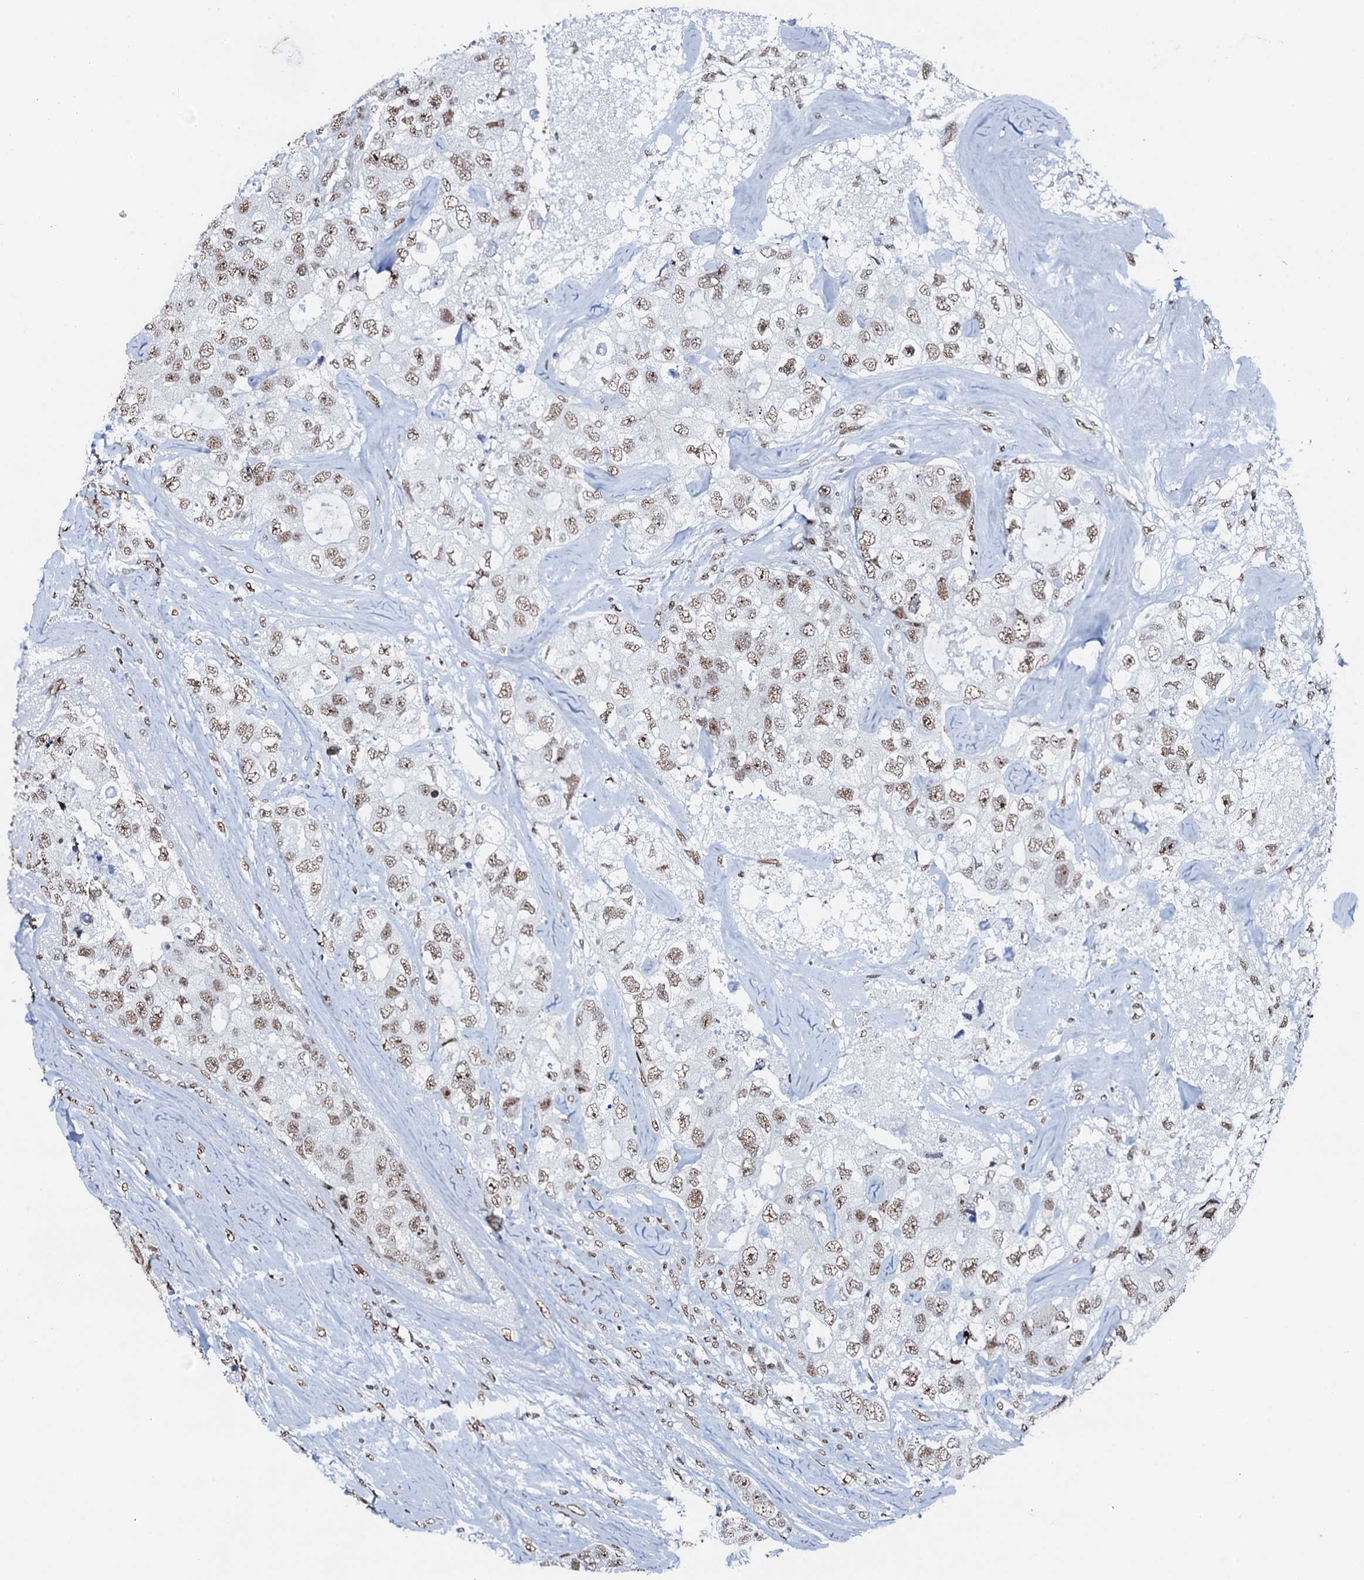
{"staining": {"intensity": "moderate", "quantity": ">75%", "location": "nuclear"}, "tissue": "breast cancer", "cell_type": "Tumor cells", "image_type": "cancer", "snomed": [{"axis": "morphology", "description": "Duct carcinoma"}, {"axis": "topography", "description": "Breast"}], "caption": "Invasive ductal carcinoma (breast) stained for a protein shows moderate nuclear positivity in tumor cells. (DAB = brown stain, brightfield microscopy at high magnification).", "gene": "NKAPD1", "patient": {"sex": "female", "age": 62}}